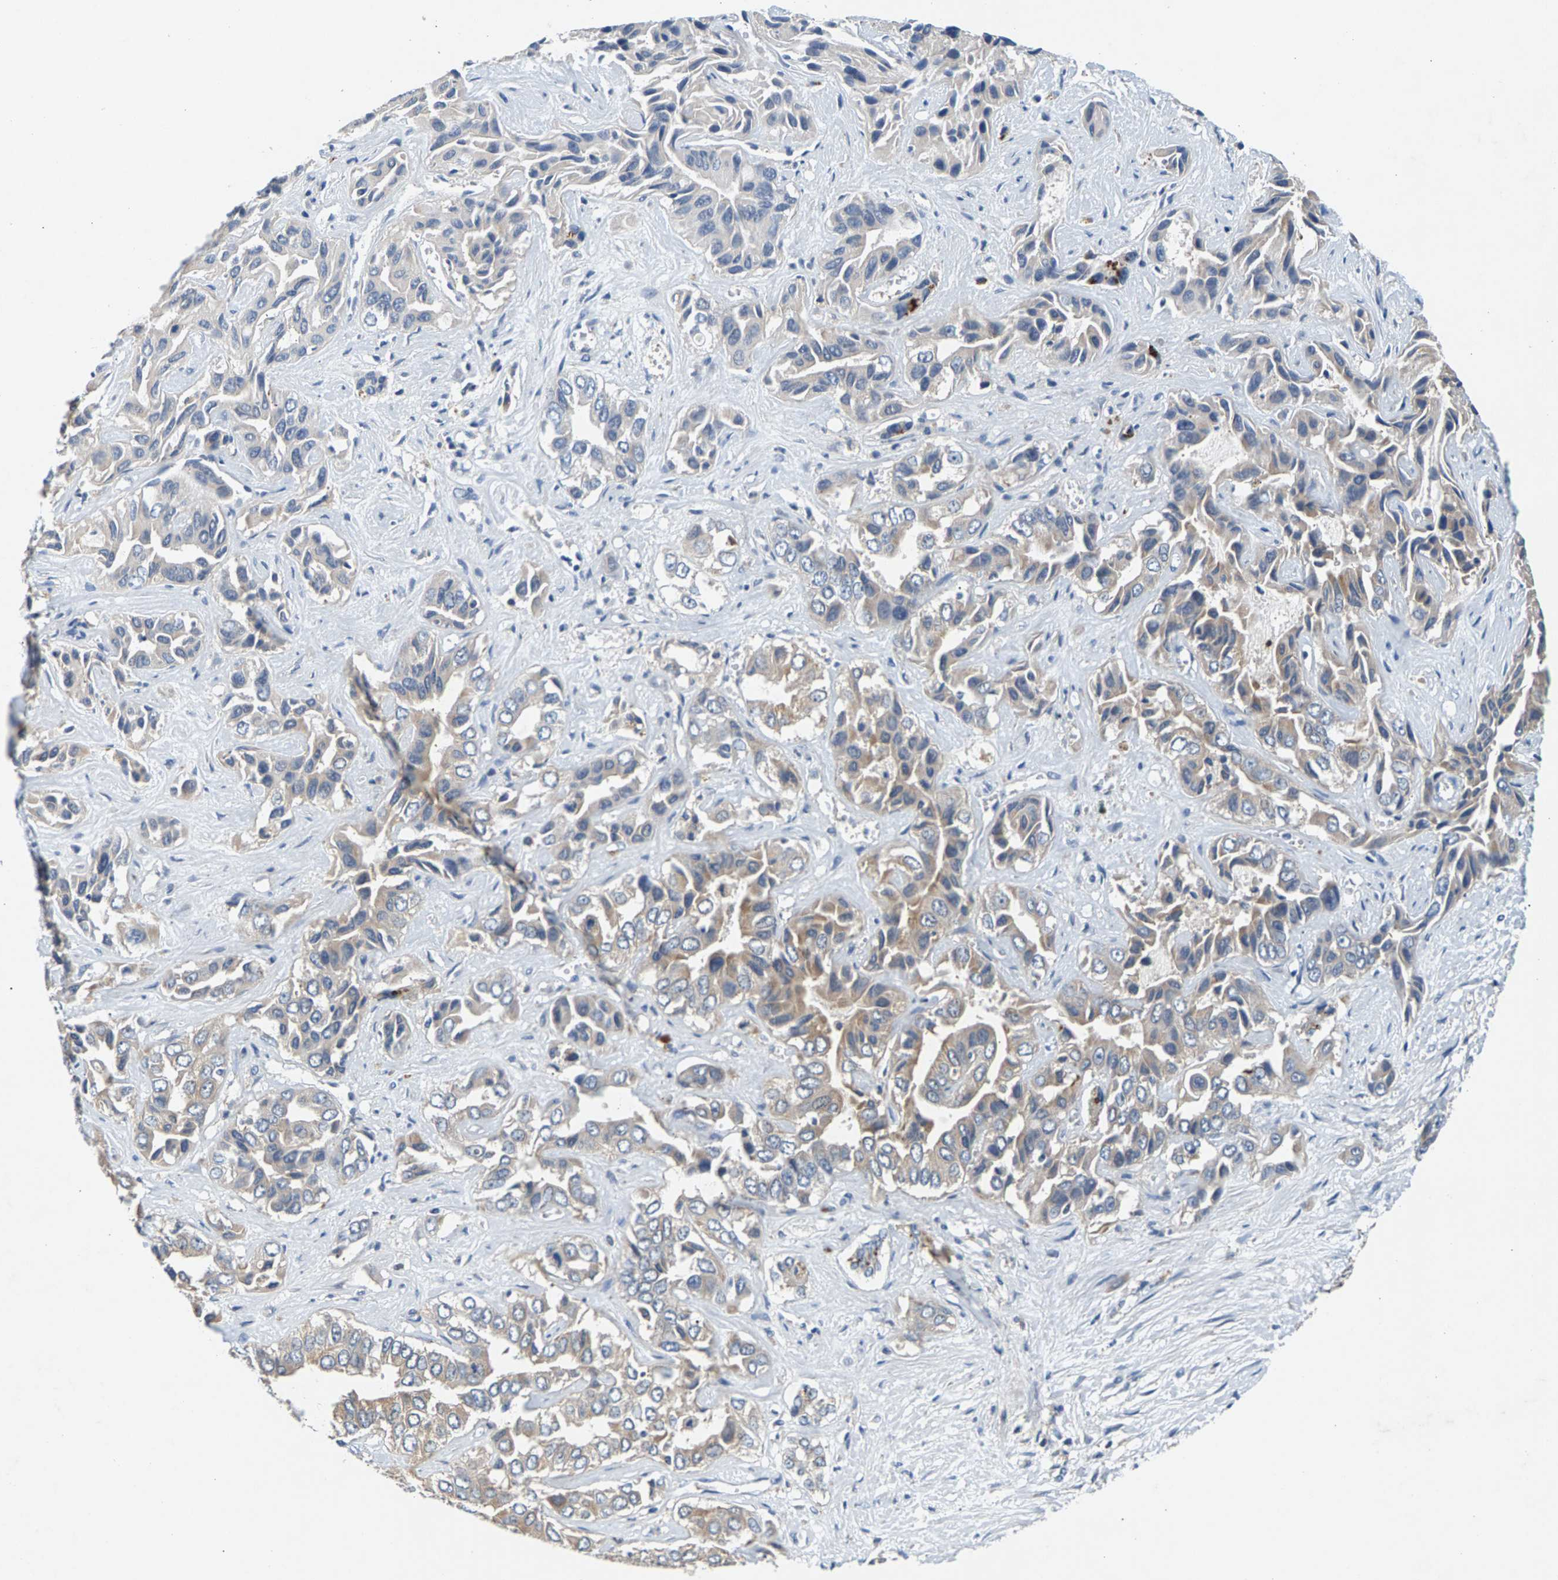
{"staining": {"intensity": "weak", "quantity": "<25%", "location": "cytoplasmic/membranous"}, "tissue": "liver cancer", "cell_type": "Tumor cells", "image_type": "cancer", "snomed": [{"axis": "morphology", "description": "Cholangiocarcinoma"}, {"axis": "topography", "description": "Liver"}], "caption": "Immunohistochemistry (IHC) histopathology image of human cholangiocarcinoma (liver) stained for a protein (brown), which exhibits no staining in tumor cells.", "gene": "NT5C", "patient": {"sex": "female", "age": 52}}